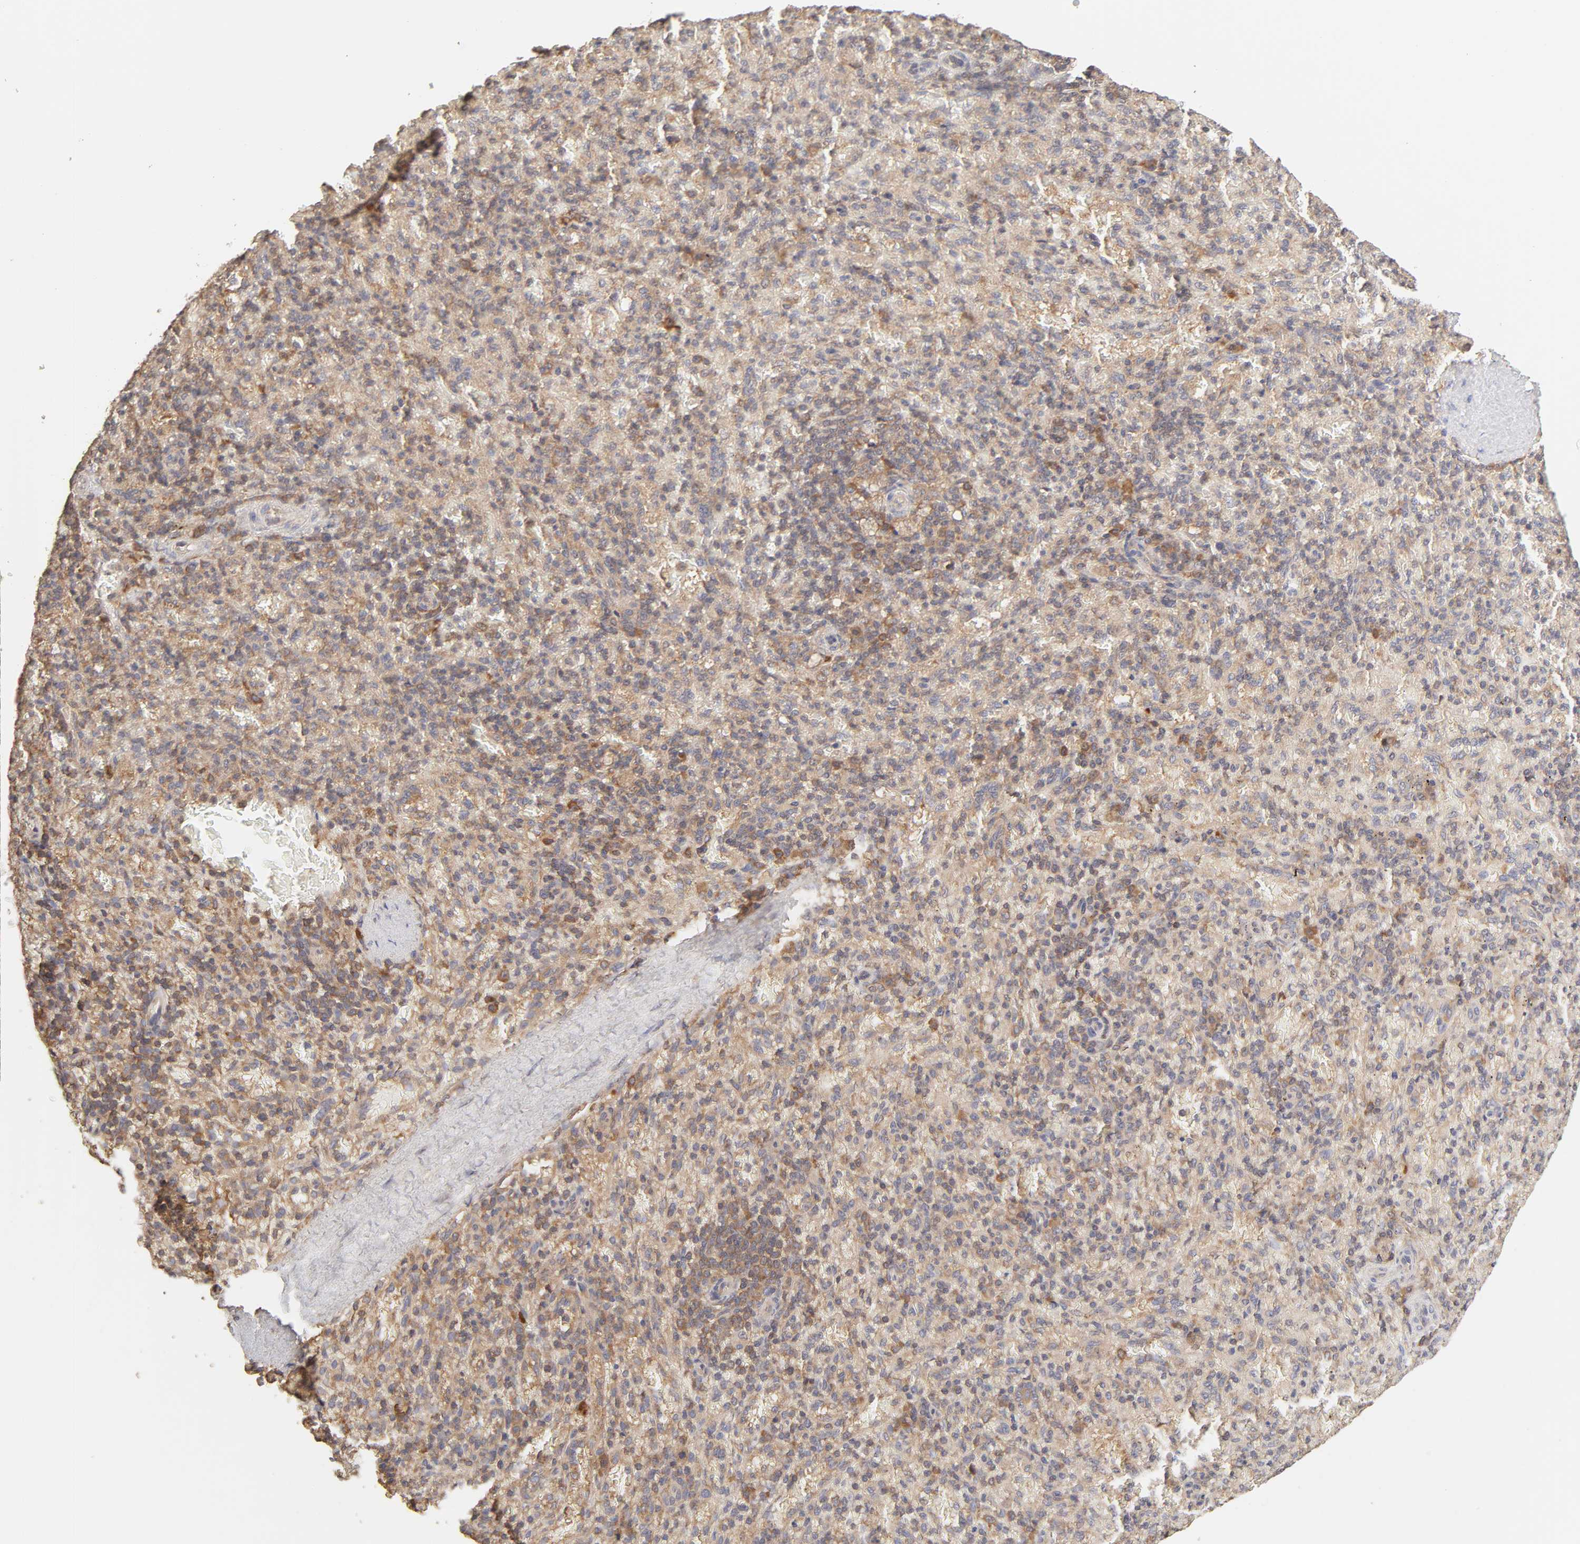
{"staining": {"intensity": "weak", "quantity": "<25%", "location": "cytoplasmic/membranous"}, "tissue": "spleen", "cell_type": "Cells in red pulp", "image_type": "normal", "snomed": [{"axis": "morphology", "description": "Normal tissue, NOS"}, {"axis": "topography", "description": "Spleen"}], "caption": "The photomicrograph shows no significant expression in cells in red pulp of spleen.", "gene": "AP1G2", "patient": {"sex": "female", "age": 43}}